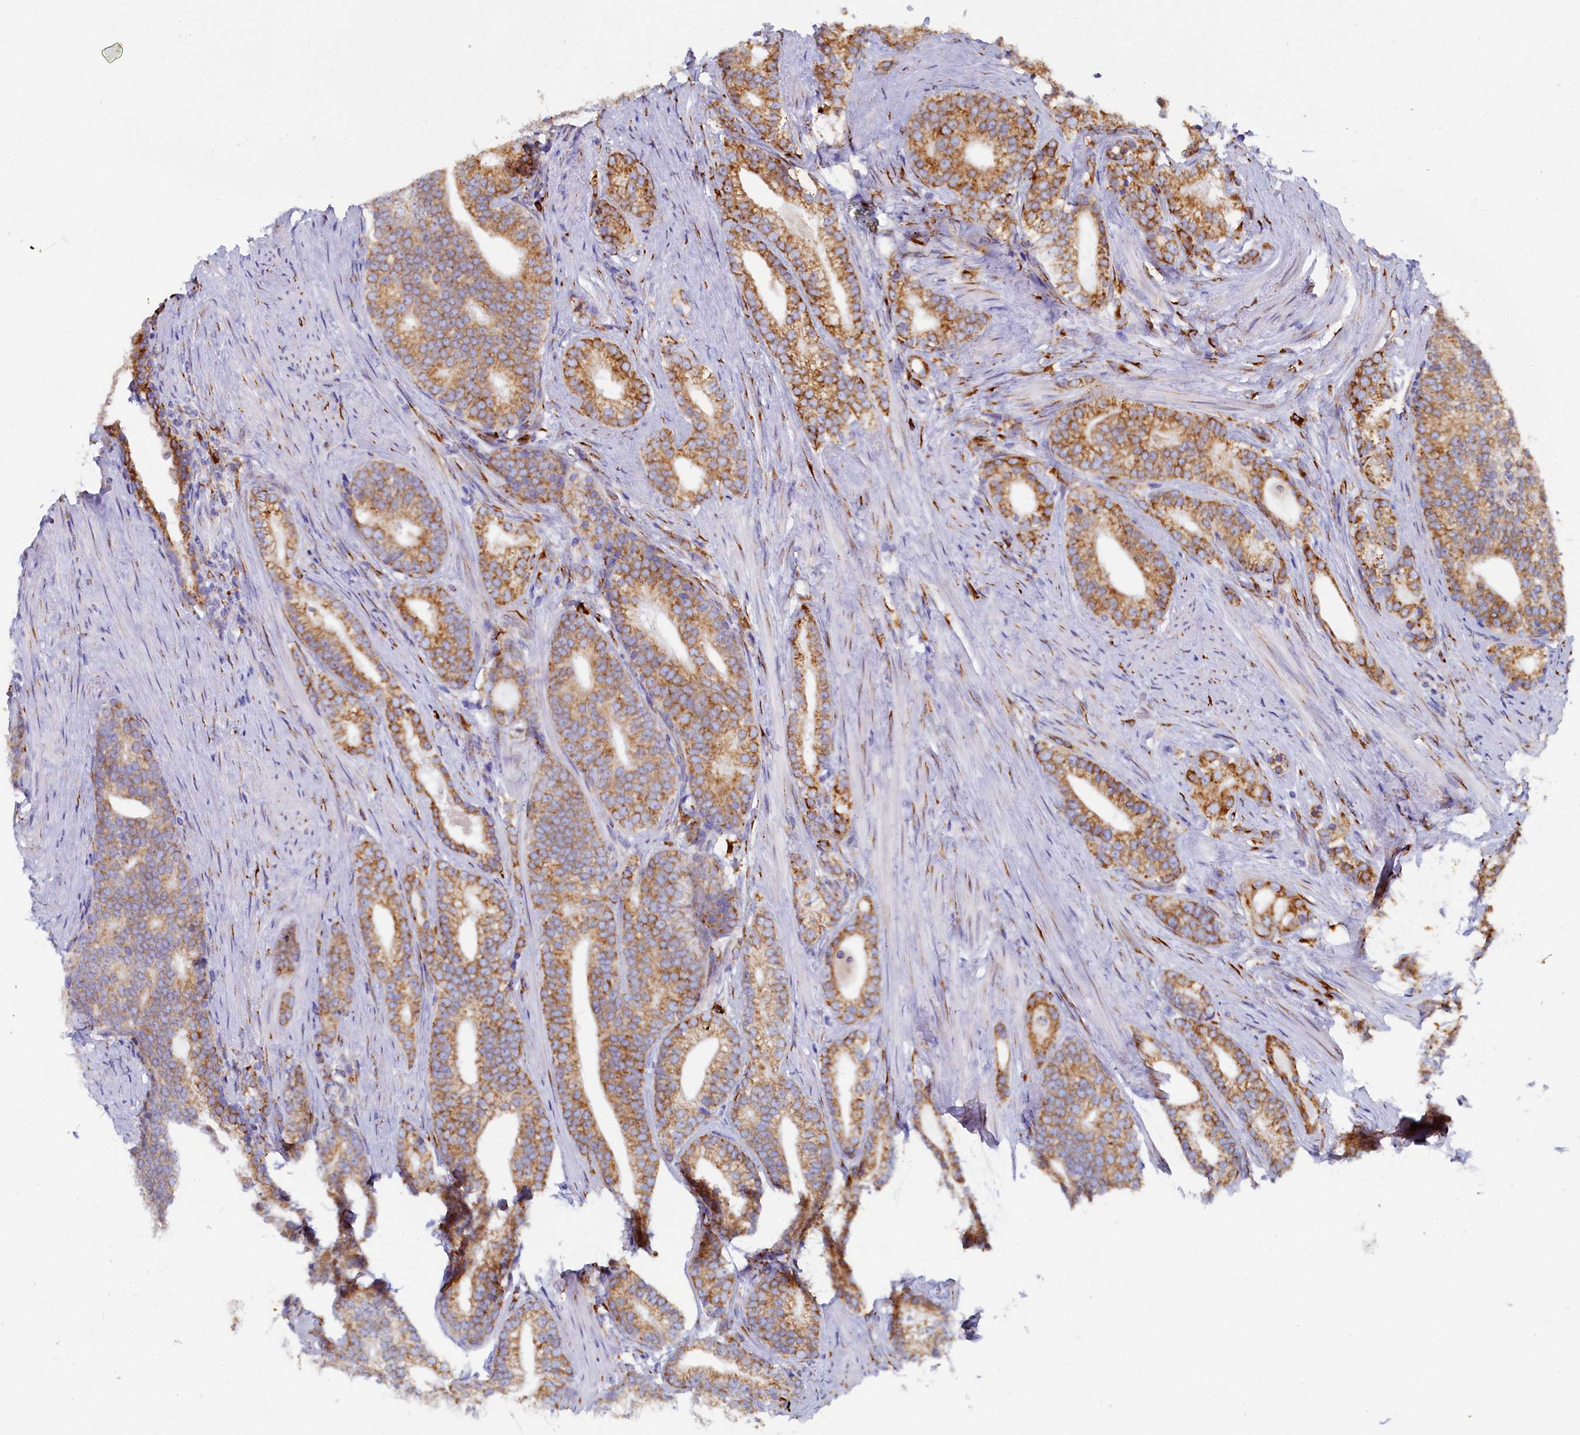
{"staining": {"intensity": "moderate", "quantity": ">75%", "location": "cytoplasmic/membranous"}, "tissue": "prostate cancer", "cell_type": "Tumor cells", "image_type": "cancer", "snomed": [{"axis": "morphology", "description": "Adenocarcinoma, Low grade"}, {"axis": "topography", "description": "Prostate"}], "caption": "Adenocarcinoma (low-grade) (prostate) stained with IHC shows moderate cytoplasmic/membranous staining in approximately >75% of tumor cells.", "gene": "TMEM18", "patient": {"sex": "male", "age": 71}}